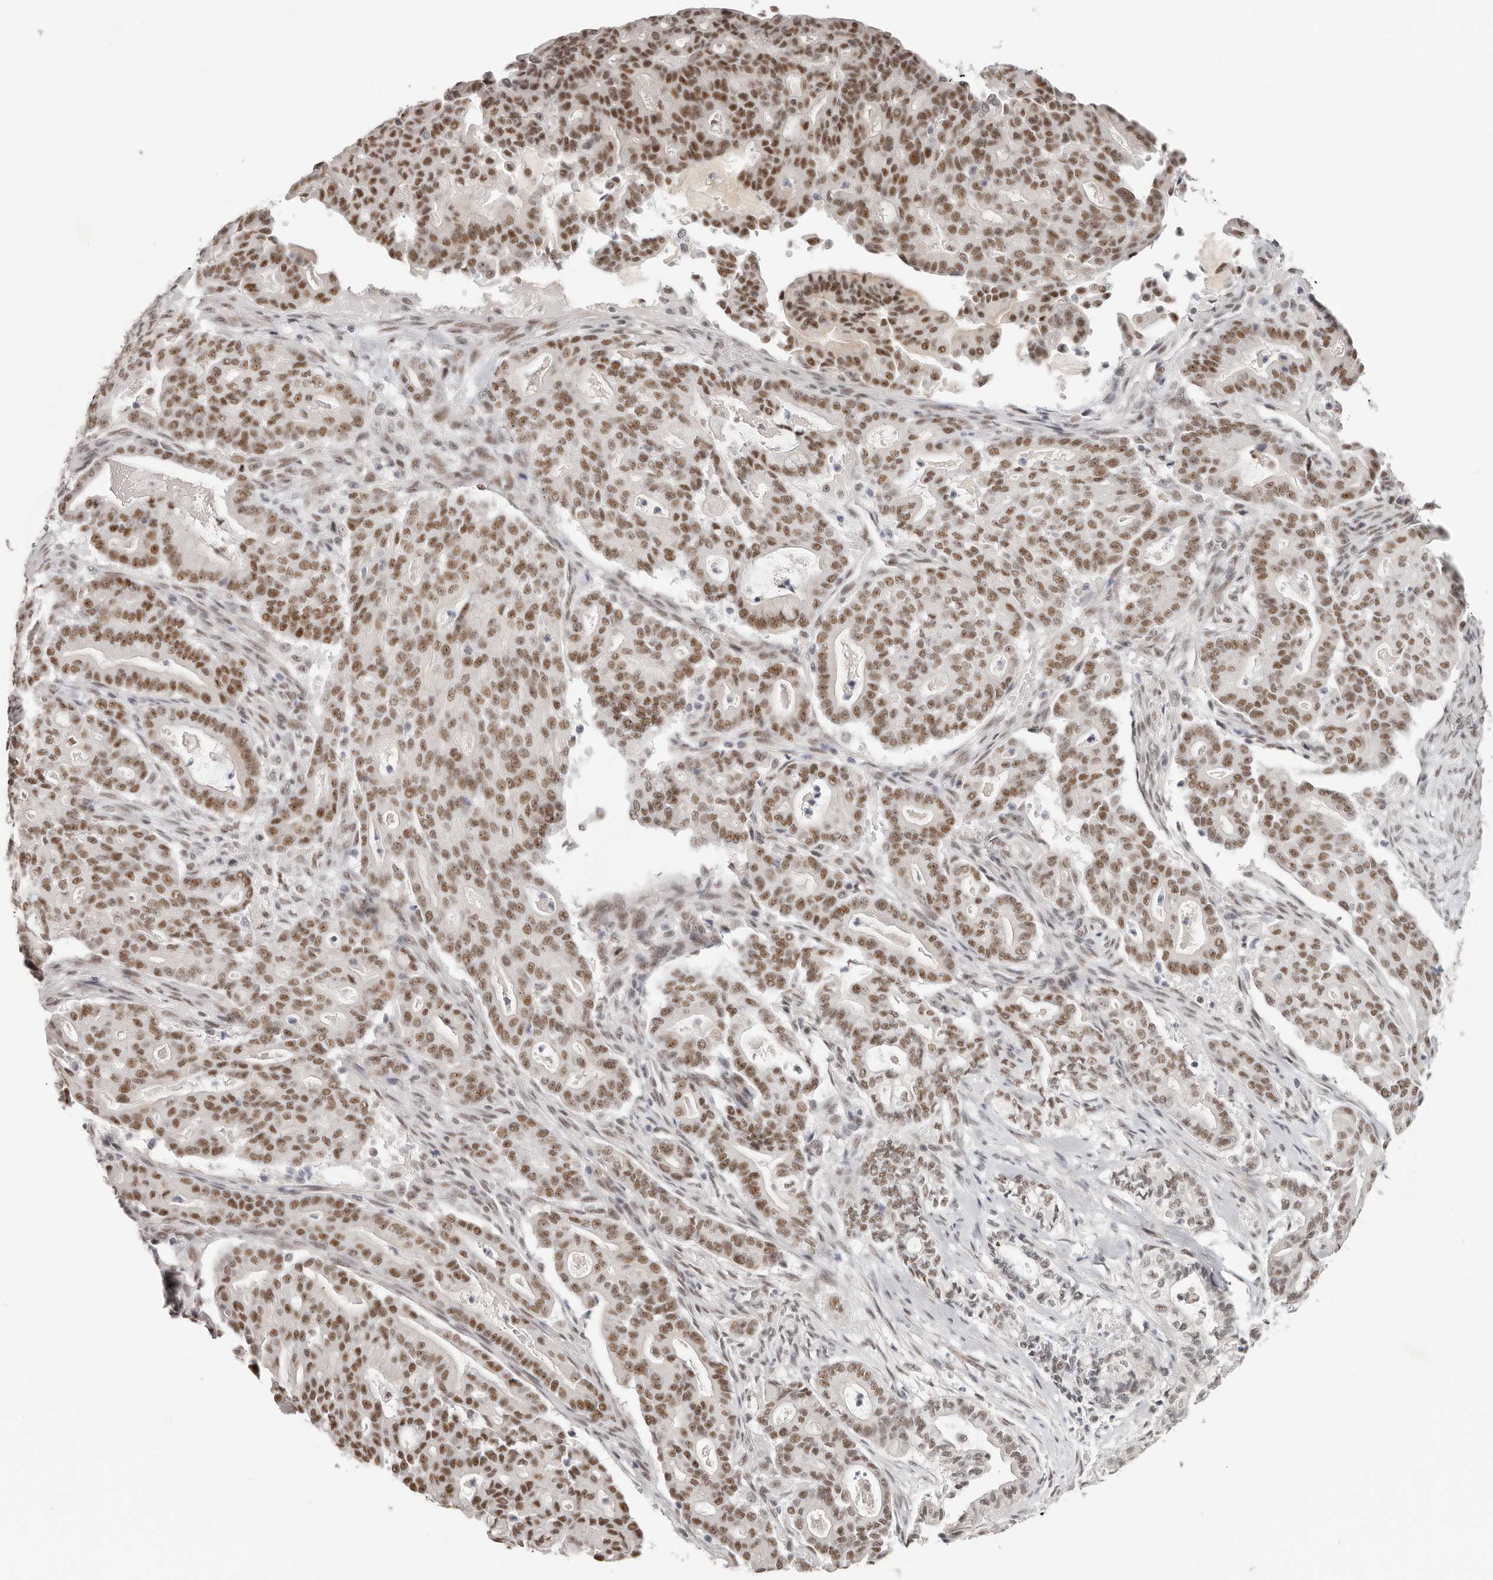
{"staining": {"intensity": "strong", "quantity": ">75%", "location": "nuclear"}, "tissue": "pancreatic cancer", "cell_type": "Tumor cells", "image_type": "cancer", "snomed": [{"axis": "morphology", "description": "Adenocarcinoma, NOS"}, {"axis": "topography", "description": "Pancreas"}], "caption": "Pancreatic adenocarcinoma stained with a brown dye exhibits strong nuclear positive expression in about >75% of tumor cells.", "gene": "LARP7", "patient": {"sex": "male", "age": 63}}